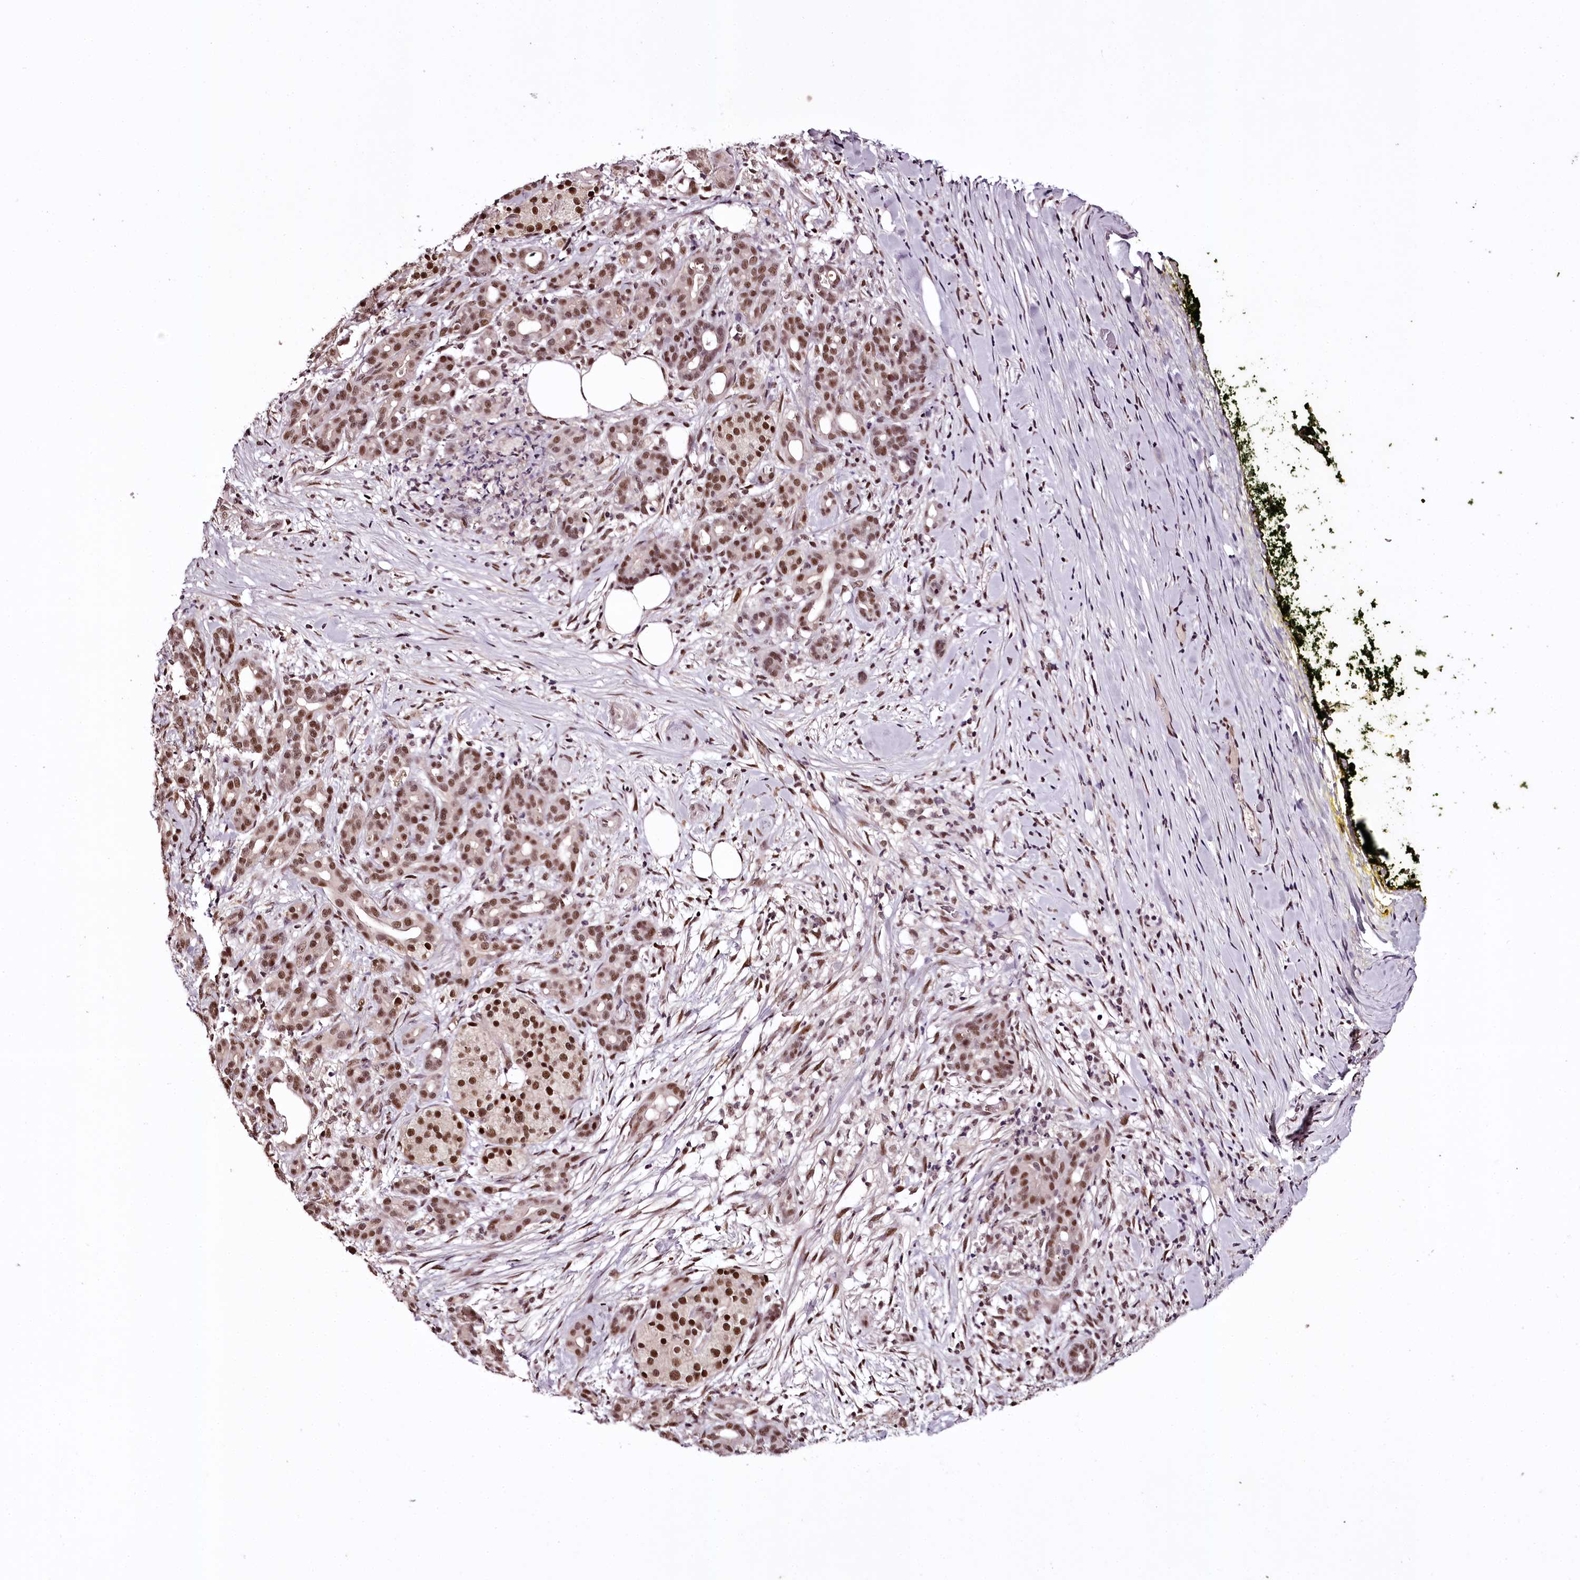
{"staining": {"intensity": "moderate", "quantity": ">75%", "location": "nuclear"}, "tissue": "pancreatic cancer", "cell_type": "Tumor cells", "image_type": "cancer", "snomed": [{"axis": "morphology", "description": "Adenocarcinoma, NOS"}, {"axis": "topography", "description": "Pancreas"}], "caption": "Pancreatic cancer stained with immunohistochemistry displays moderate nuclear positivity in approximately >75% of tumor cells.", "gene": "TTC33", "patient": {"sex": "female", "age": 66}}